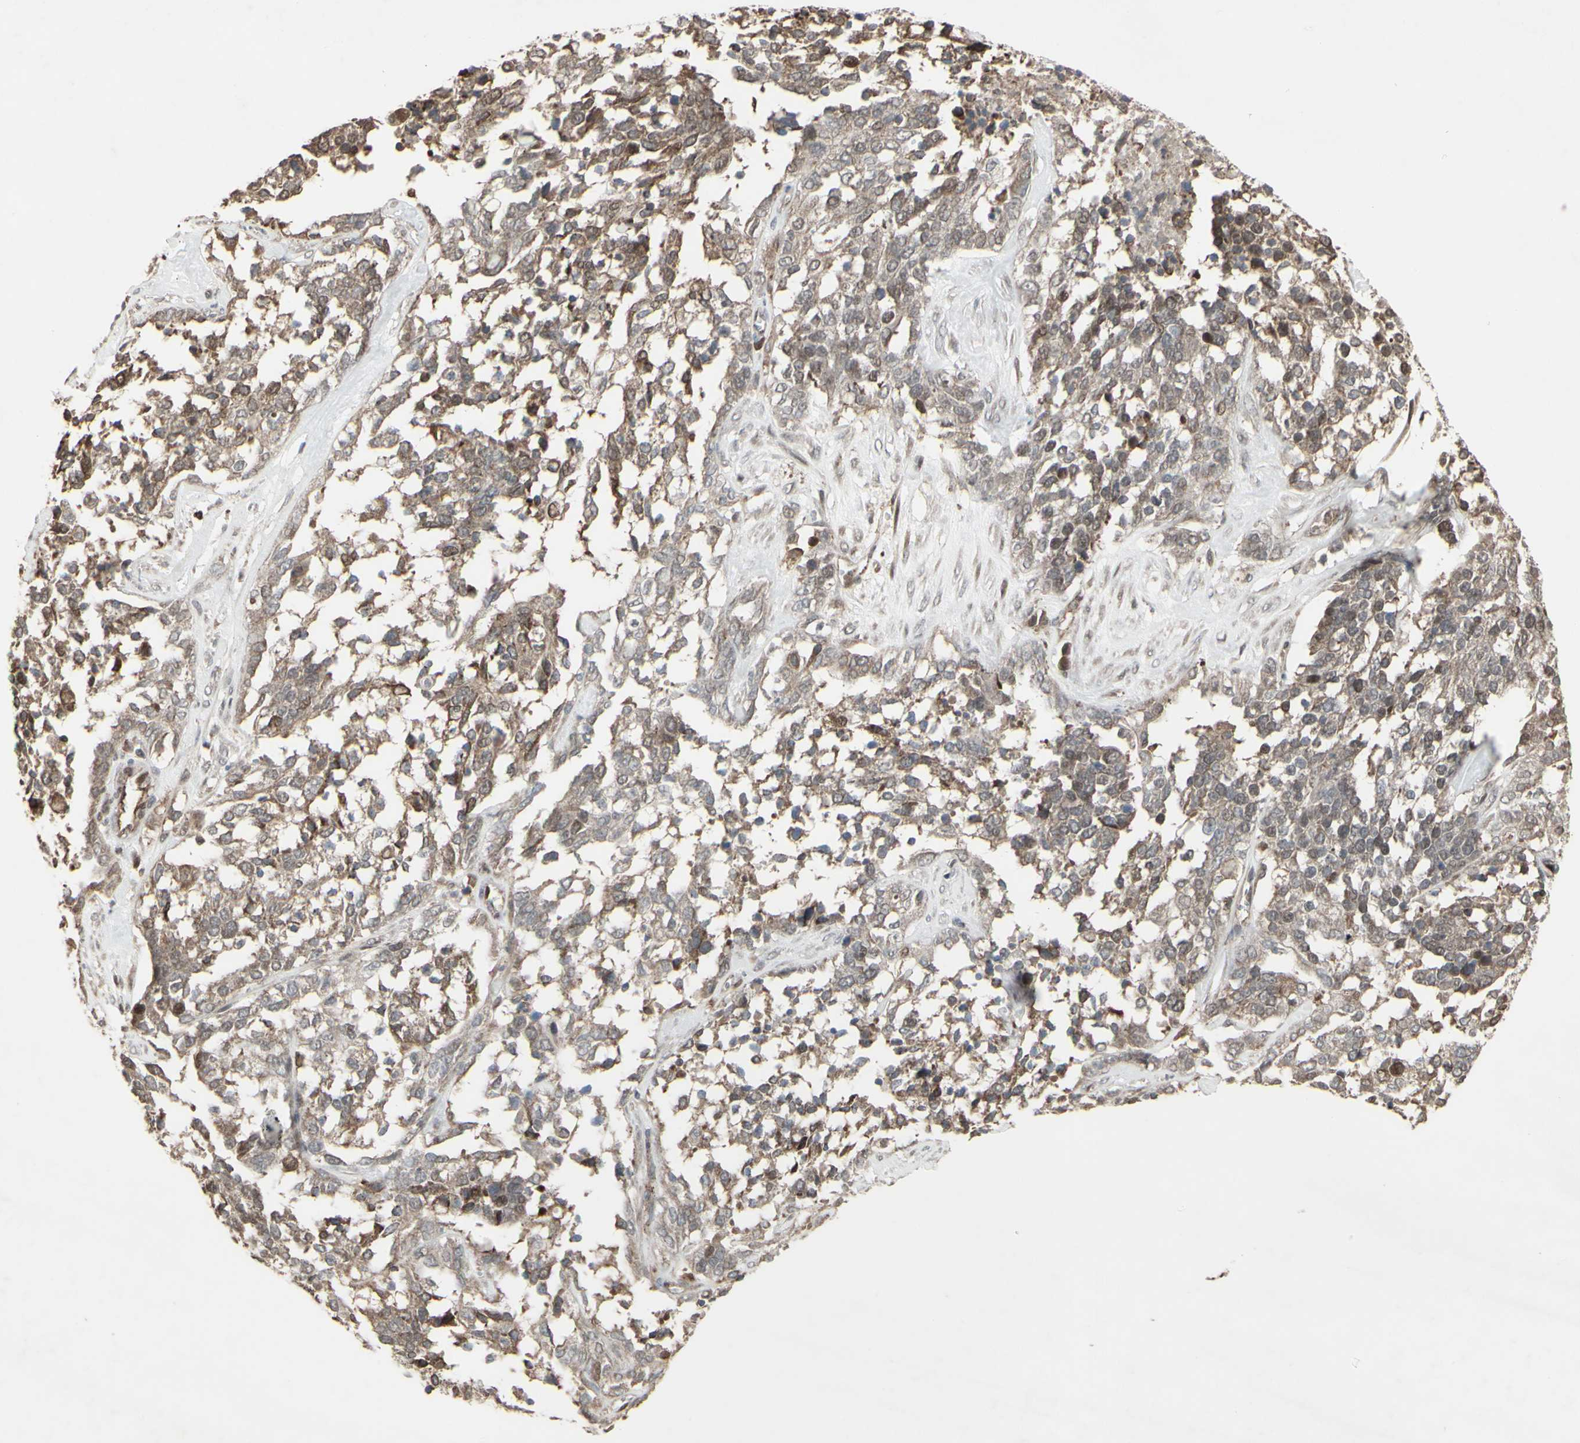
{"staining": {"intensity": "weak", "quantity": ">75%", "location": "cytoplasmic/membranous,nuclear"}, "tissue": "ovarian cancer", "cell_type": "Tumor cells", "image_type": "cancer", "snomed": [{"axis": "morphology", "description": "Cystadenocarcinoma, serous, NOS"}, {"axis": "topography", "description": "Ovary"}], "caption": "Weak cytoplasmic/membranous and nuclear protein staining is identified in about >75% of tumor cells in ovarian serous cystadenocarcinoma.", "gene": "CD33", "patient": {"sex": "female", "age": 44}}